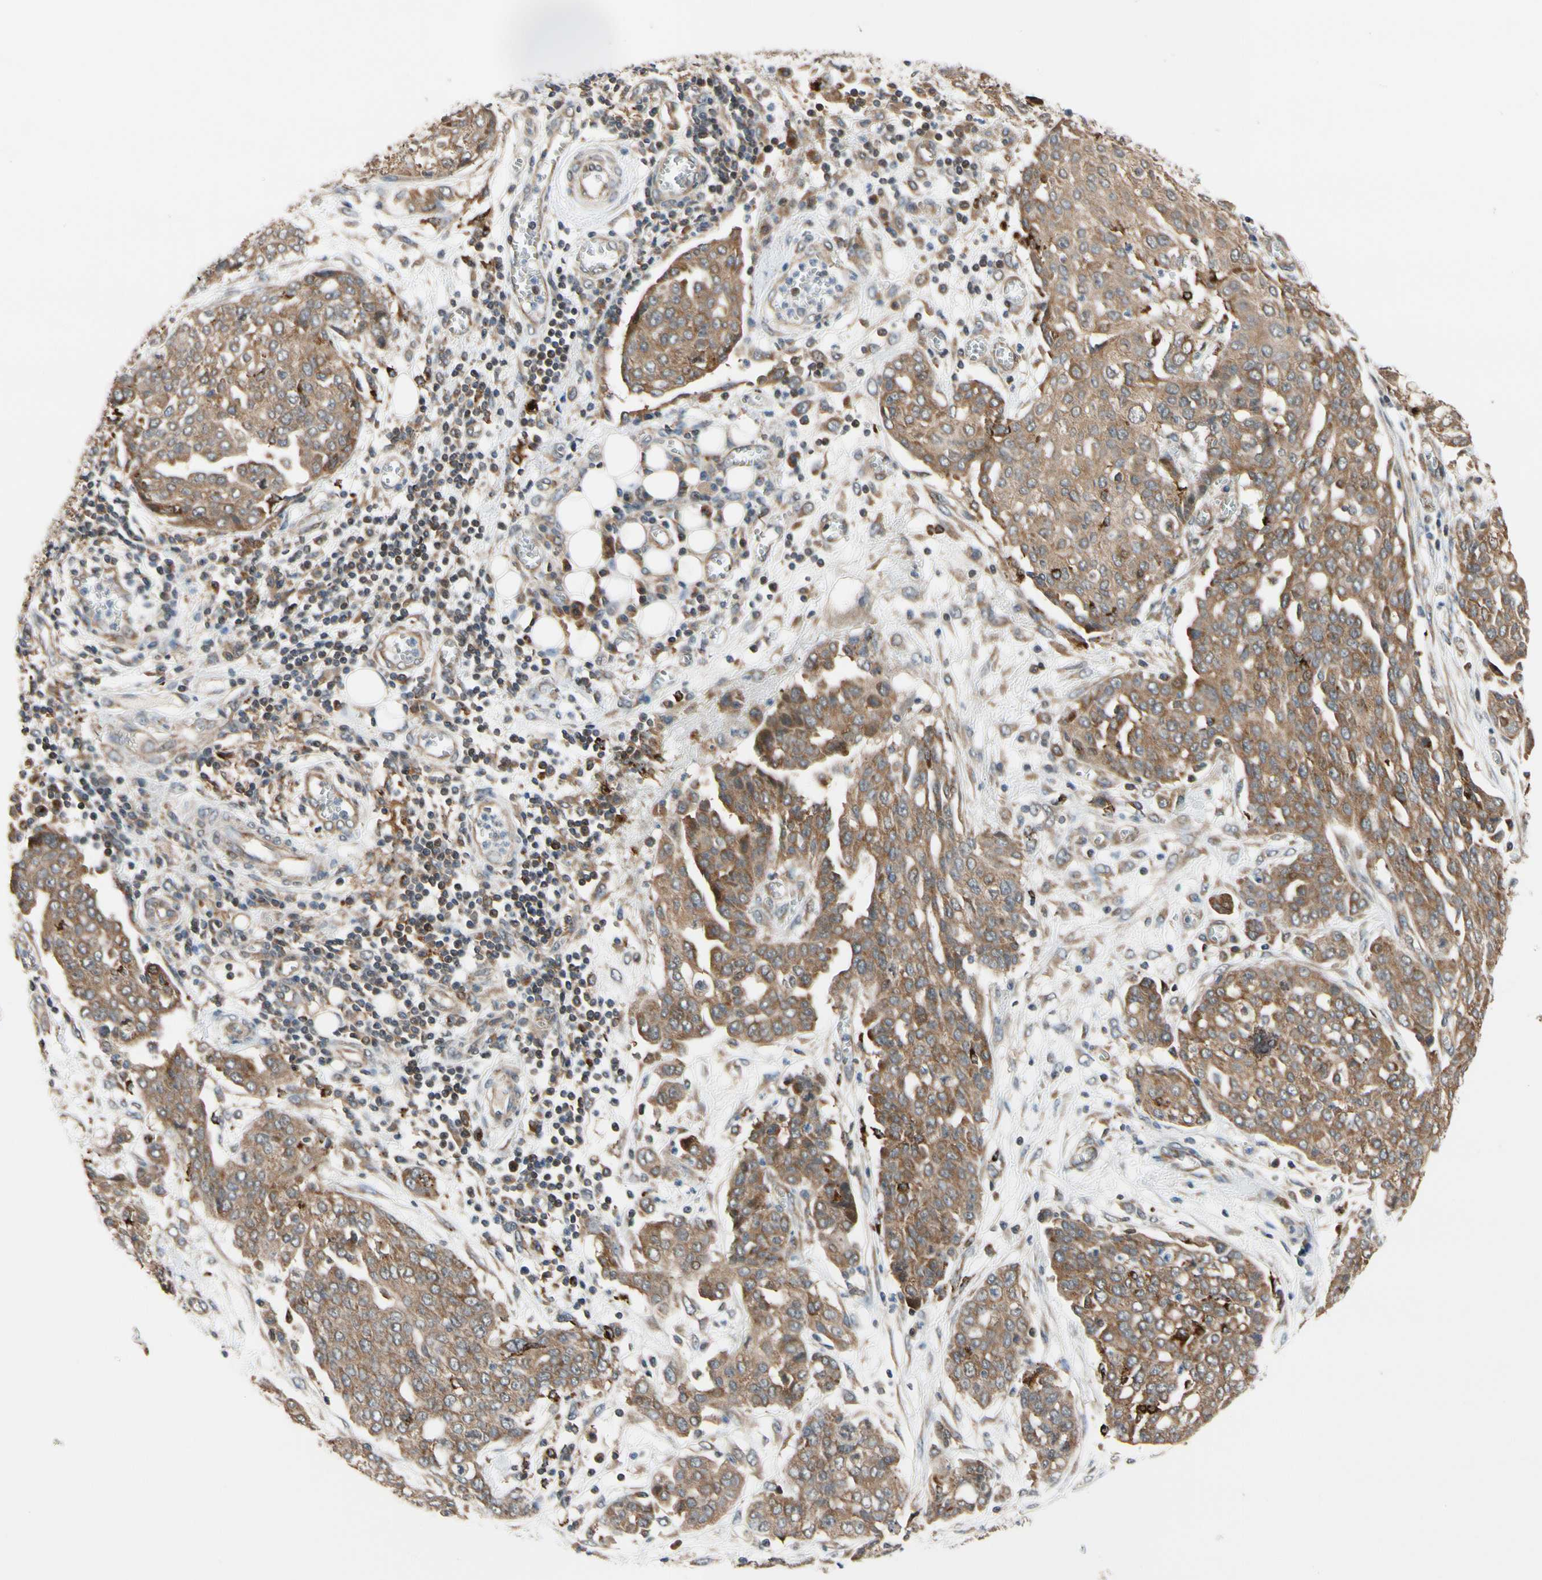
{"staining": {"intensity": "moderate", "quantity": ">75%", "location": "cytoplasmic/membranous"}, "tissue": "ovarian cancer", "cell_type": "Tumor cells", "image_type": "cancer", "snomed": [{"axis": "morphology", "description": "Cystadenocarcinoma, serous, NOS"}, {"axis": "topography", "description": "Soft tissue"}, {"axis": "topography", "description": "Ovary"}], "caption": "Immunohistochemical staining of serous cystadenocarcinoma (ovarian) demonstrates moderate cytoplasmic/membranous protein expression in approximately >75% of tumor cells. (DAB (3,3'-diaminobenzidine) = brown stain, brightfield microscopy at high magnification).", "gene": "ANKHD1", "patient": {"sex": "female", "age": 57}}